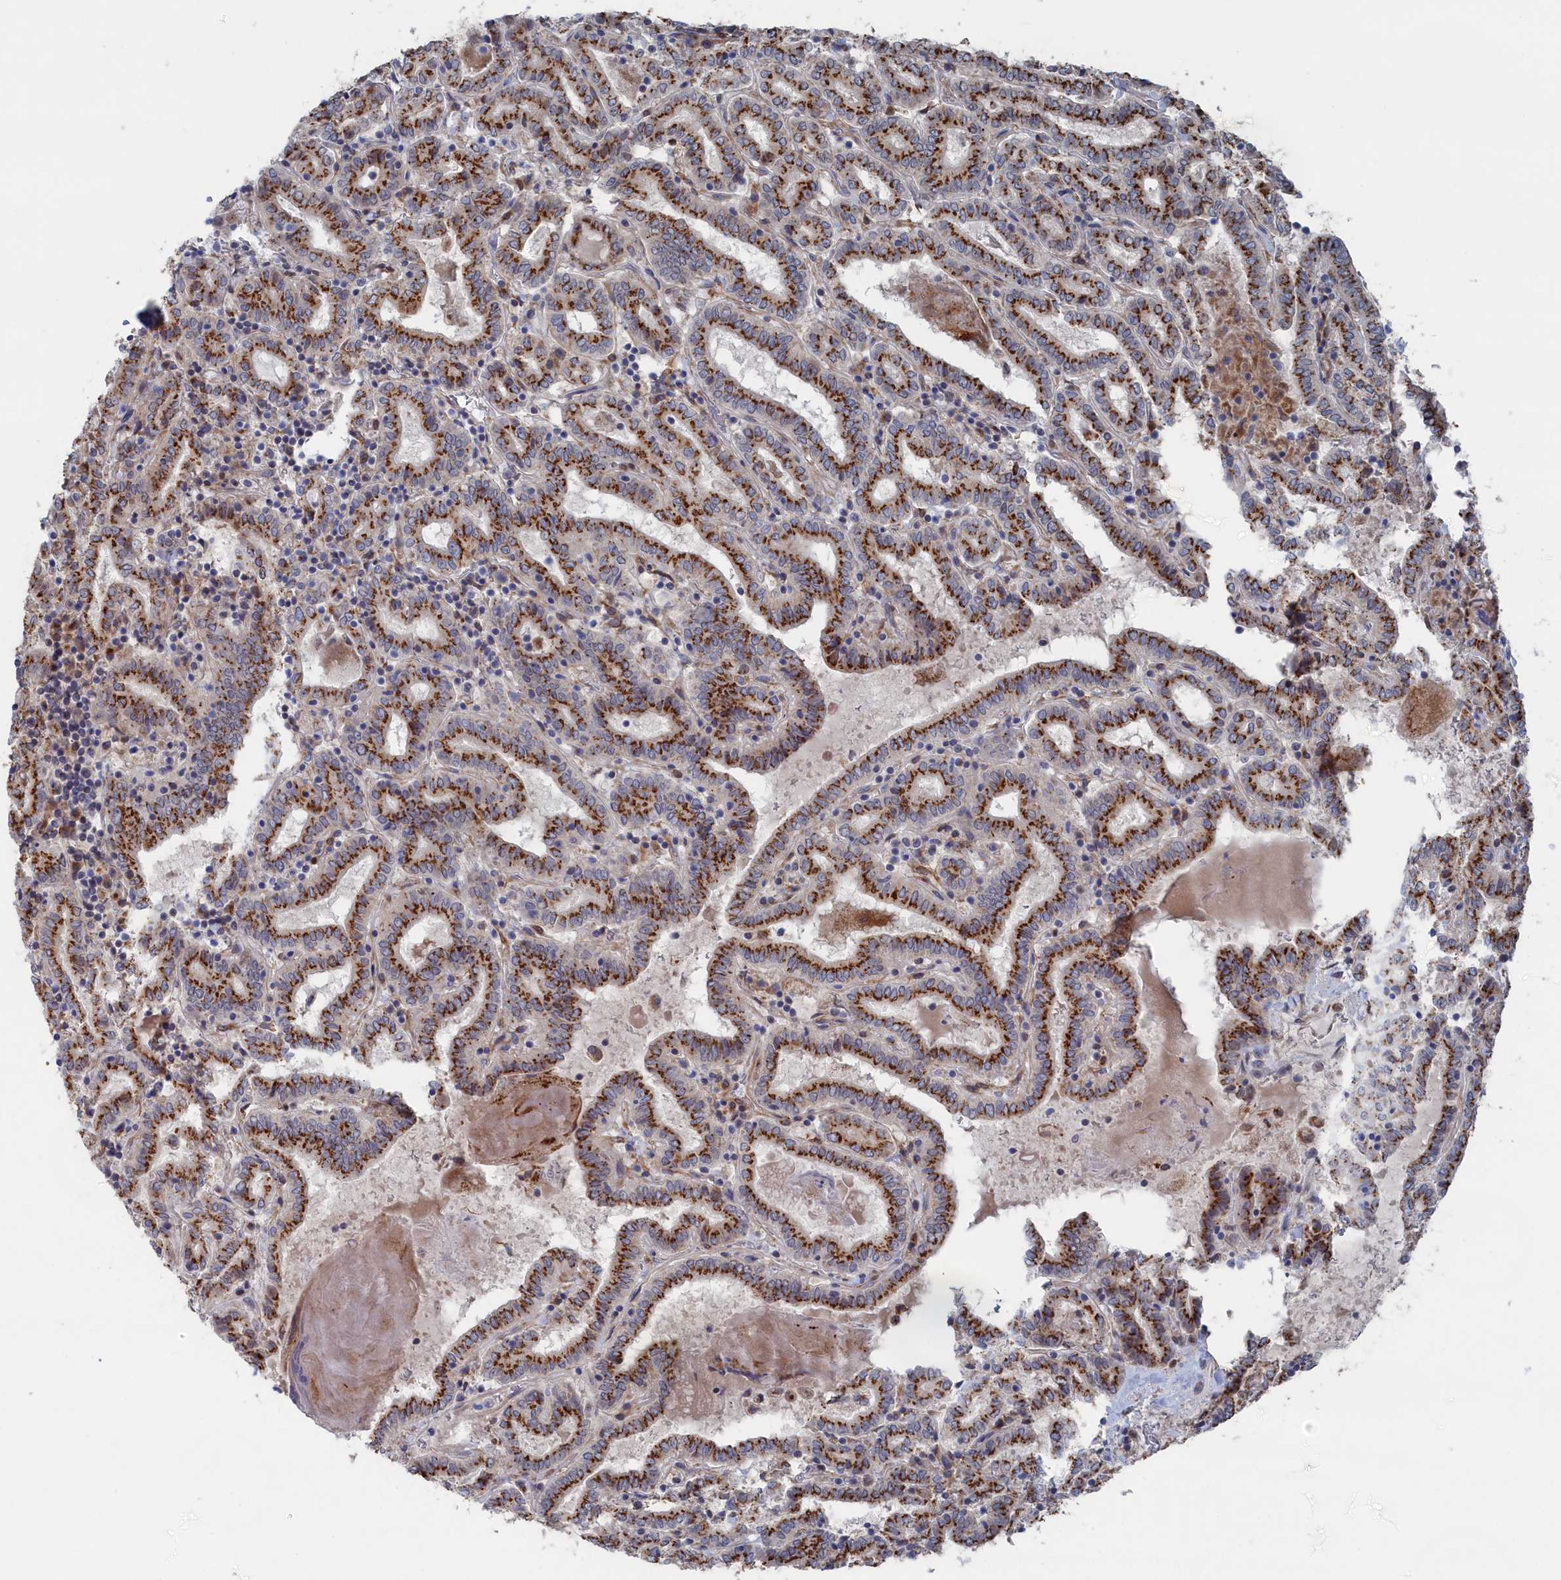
{"staining": {"intensity": "strong", "quantity": ">75%", "location": "cytoplasmic/membranous"}, "tissue": "thyroid cancer", "cell_type": "Tumor cells", "image_type": "cancer", "snomed": [{"axis": "morphology", "description": "Papillary adenocarcinoma, NOS"}, {"axis": "topography", "description": "Thyroid gland"}], "caption": "This micrograph displays immunohistochemistry (IHC) staining of thyroid cancer, with high strong cytoplasmic/membranous staining in approximately >75% of tumor cells.", "gene": "IRX1", "patient": {"sex": "female", "age": 72}}